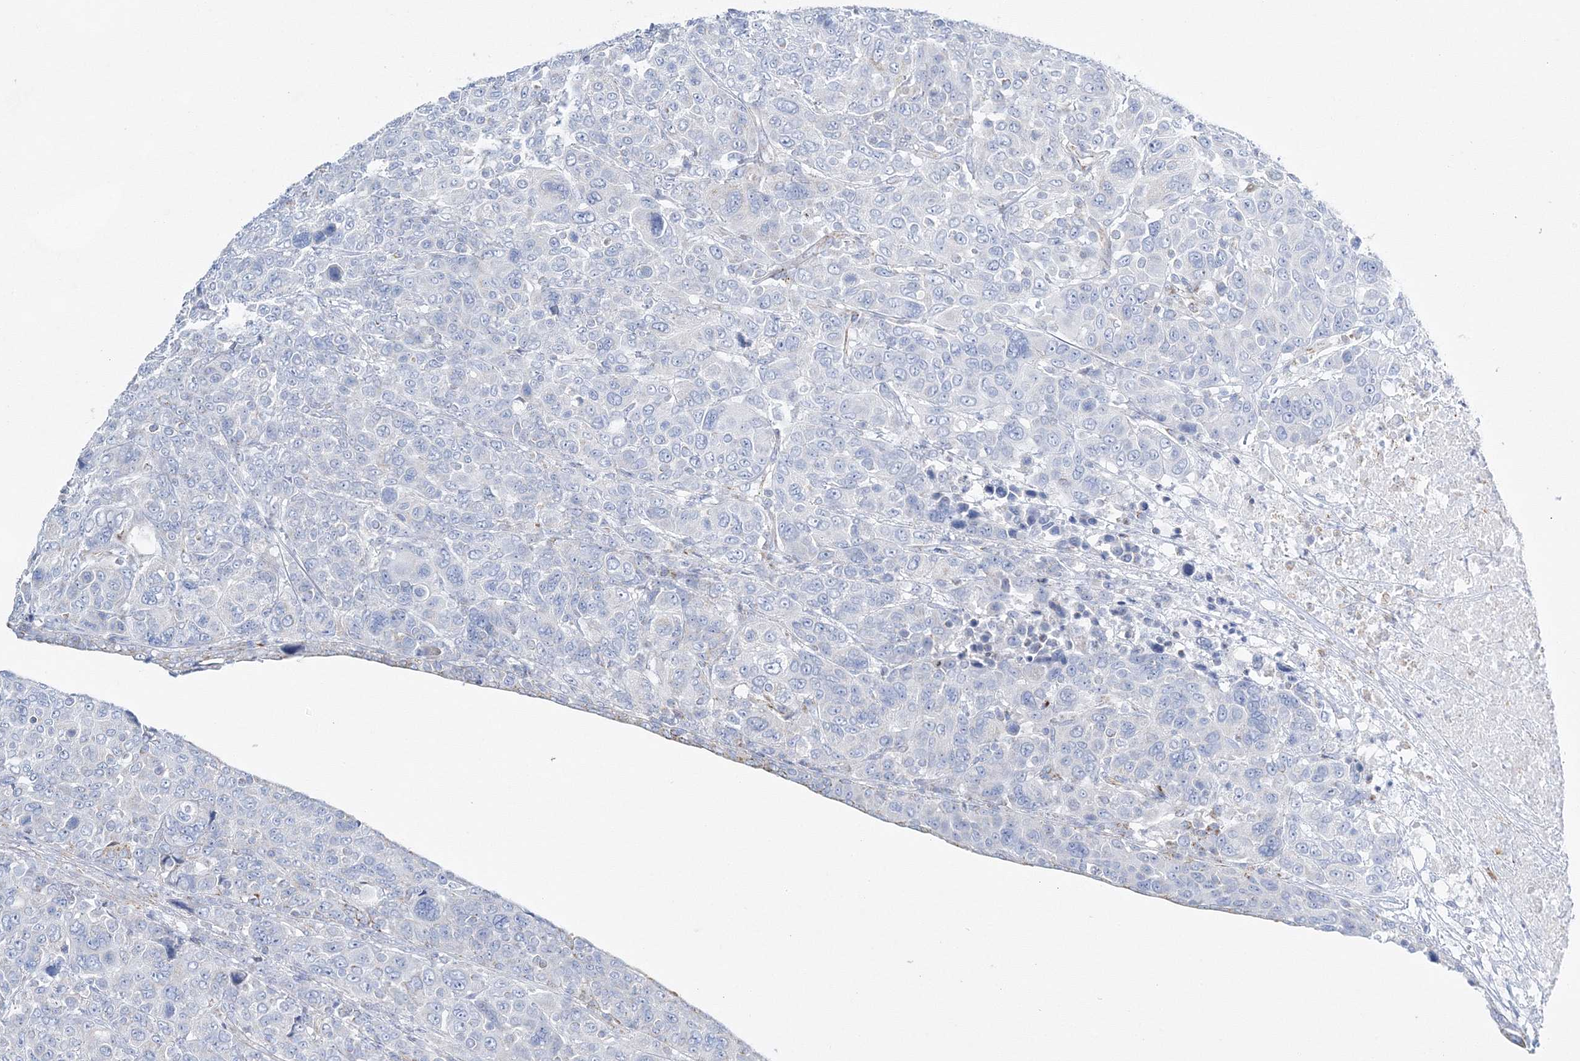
{"staining": {"intensity": "negative", "quantity": "none", "location": "none"}, "tissue": "breast cancer", "cell_type": "Tumor cells", "image_type": "cancer", "snomed": [{"axis": "morphology", "description": "Duct carcinoma"}, {"axis": "topography", "description": "Breast"}], "caption": "This is an immunohistochemistry (IHC) histopathology image of breast cancer. There is no positivity in tumor cells.", "gene": "HIBCH", "patient": {"sex": "female", "age": 37}}